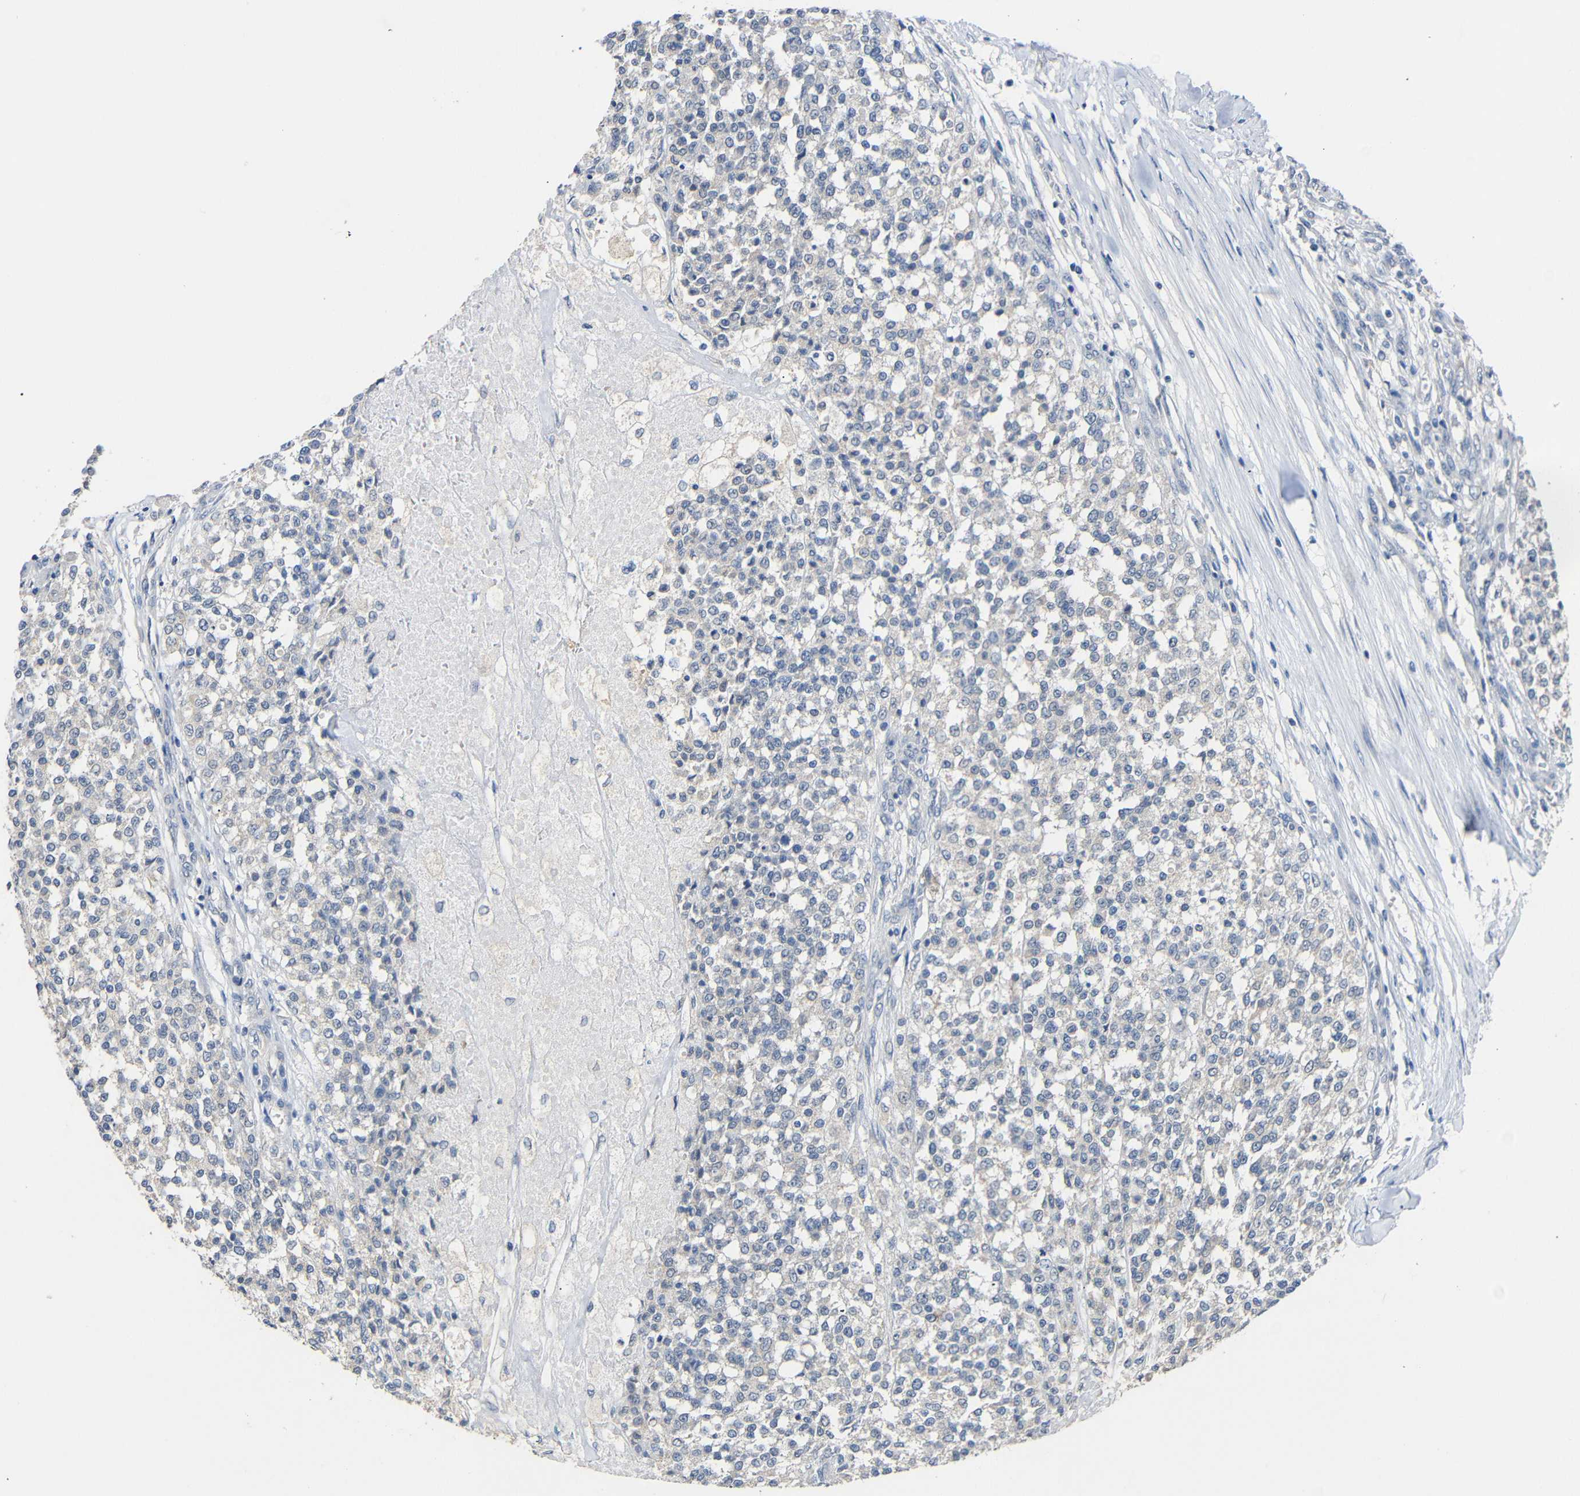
{"staining": {"intensity": "negative", "quantity": "none", "location": "none"}, "tissue": "testis cancer", "cell_type": "Tumor cells", "image_type": "cancer", "snomed": [{"axis": "morphology", "description": "Seminoma, NOS"}, {"axis": "topography", "description": "Testis"}], "caption": "This is a micrograph of immunohistochemistry (IHC) staining of testis cancer (seminoma), which shows no staining in tumor cells.", "gene": "HNF1A", "patient": {"sex": "male", "age": 59}}